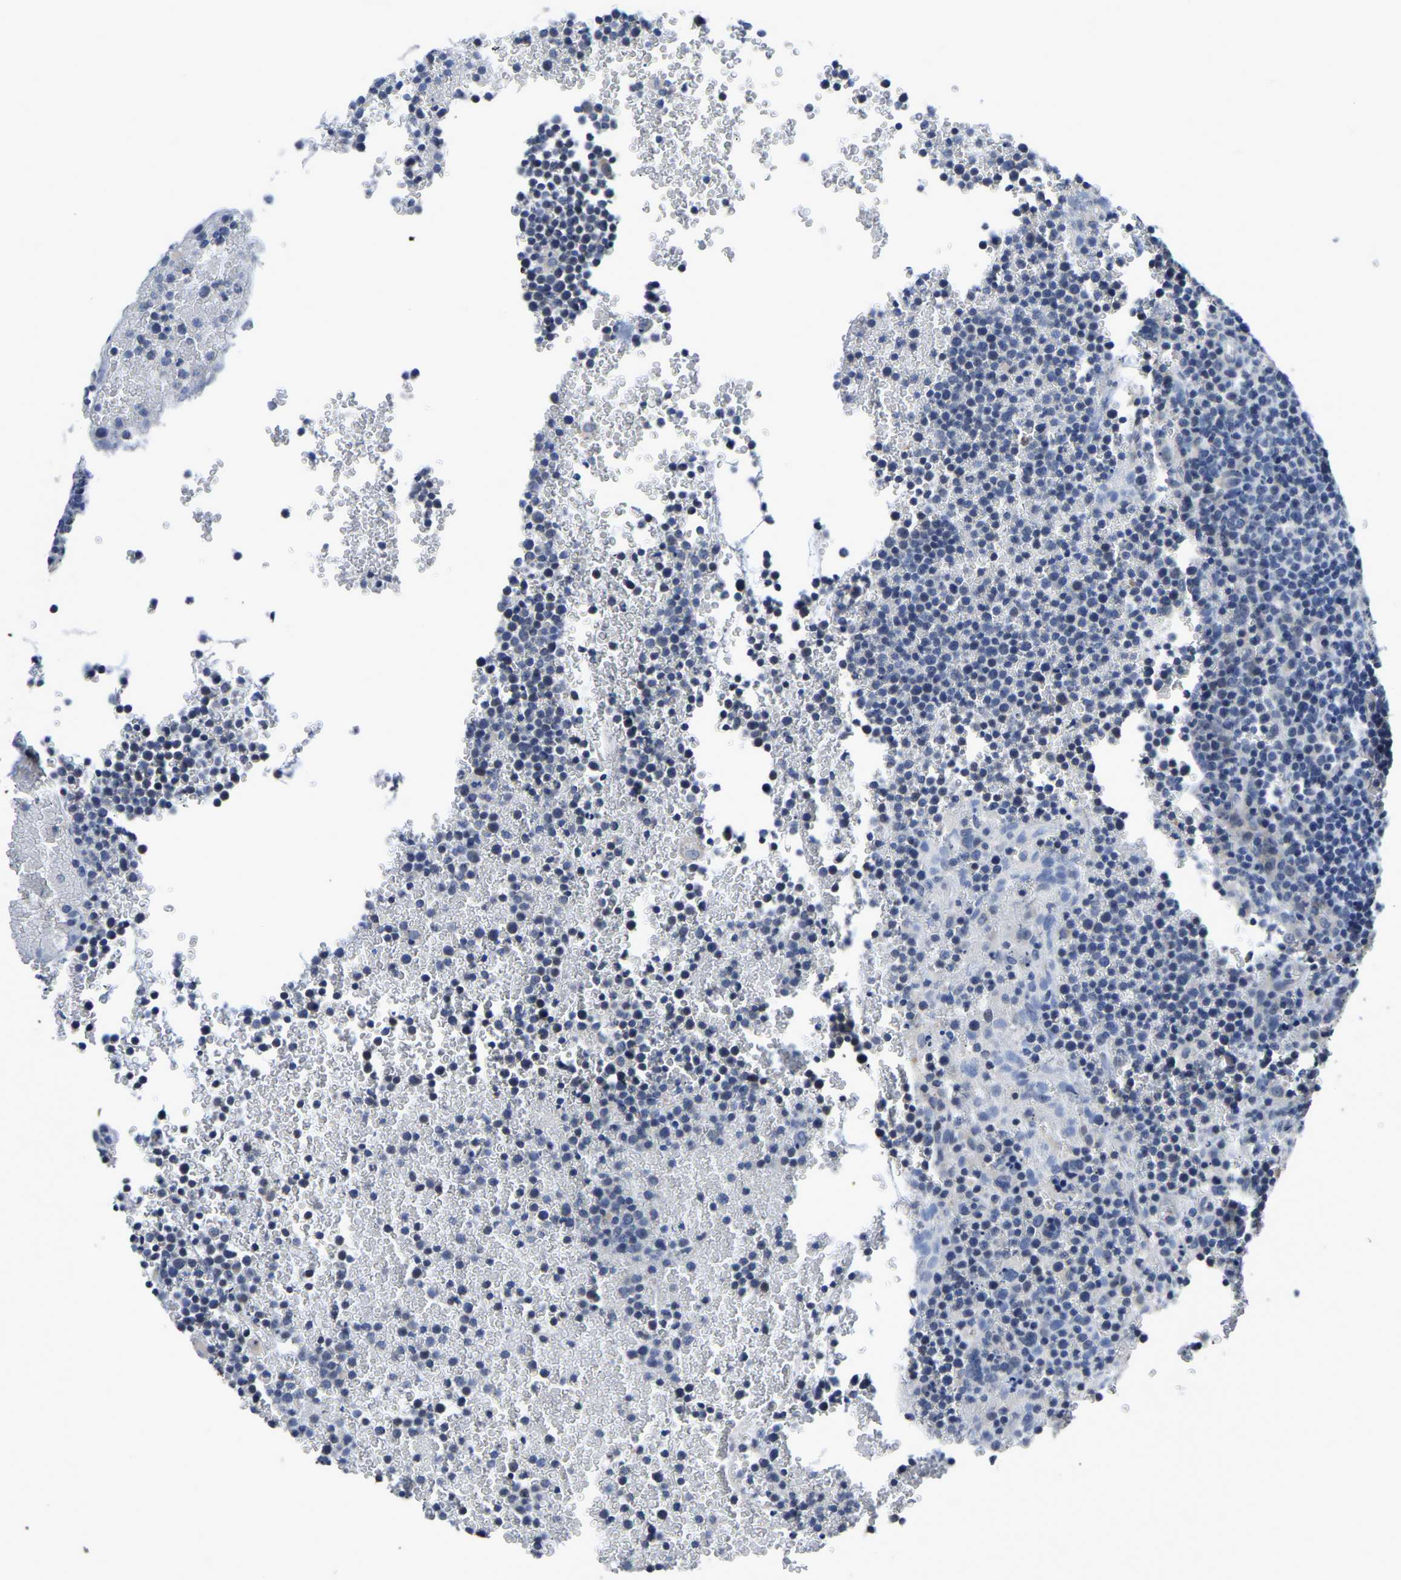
{"staining": {"intensity": "negative", "quantity": "none", "location": "none"}, "tissue": "lymphoma", "cell_type": "Tumor cells", "image_type": "cancer", "snomed": [{"axis": "morphology", "description": "Malignant lymphoma, non-Hodgkin's type, High grade"}, {"axis": "topography", "description": "Lymph node"}], "caption": "A photomicrograph of high-grade malignant lymphoma, non-Hodgkin's type stained for a protein displays no brown staining in tumor cells.", "gene": "PDLIM7", "patient": {"sex": "male", "age": 61}}